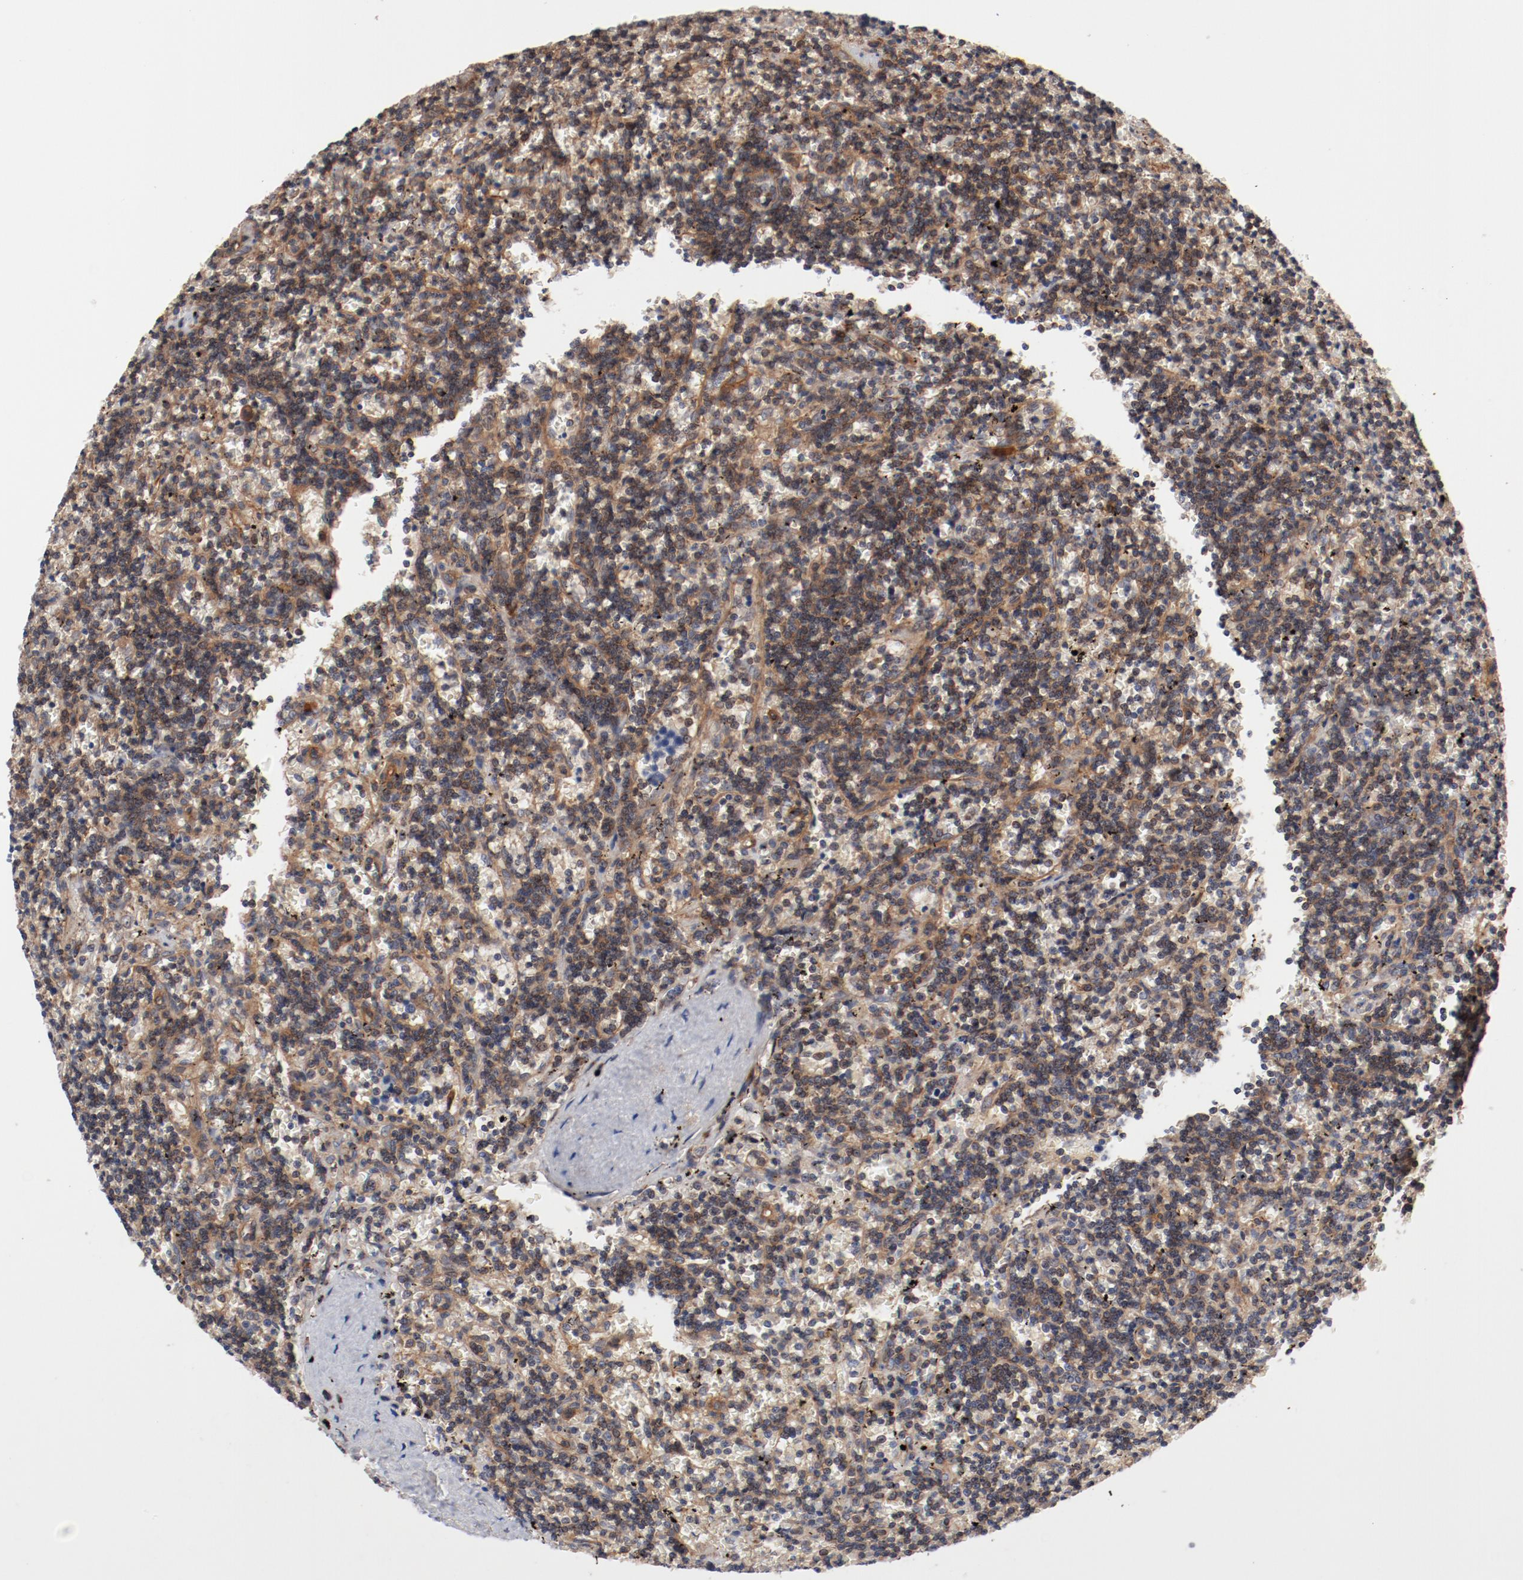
{"staining": {"intensity": "moderate", "quantity": ">75%", "location": "cytoplasmic/membranous"}, "tissue": "lymphoma", "cell_type": "Tumor cells", "image_type": "cancer", "snomed": [{"axis": "morphology", "description": "Malignant lymphoma, non-Hodgkin's type, Low grade"}, {"axis": "topography", "description": "Spleen"}], "caption": "Immunohistochemical staining of human lymphoma demonstrates medium levels of moderate cytoplasmic/membranous protein positivity in approximately >75% of tumor cells.", "gene": "PITPNM2", "patient": {"sex": "male", "age": 60}}